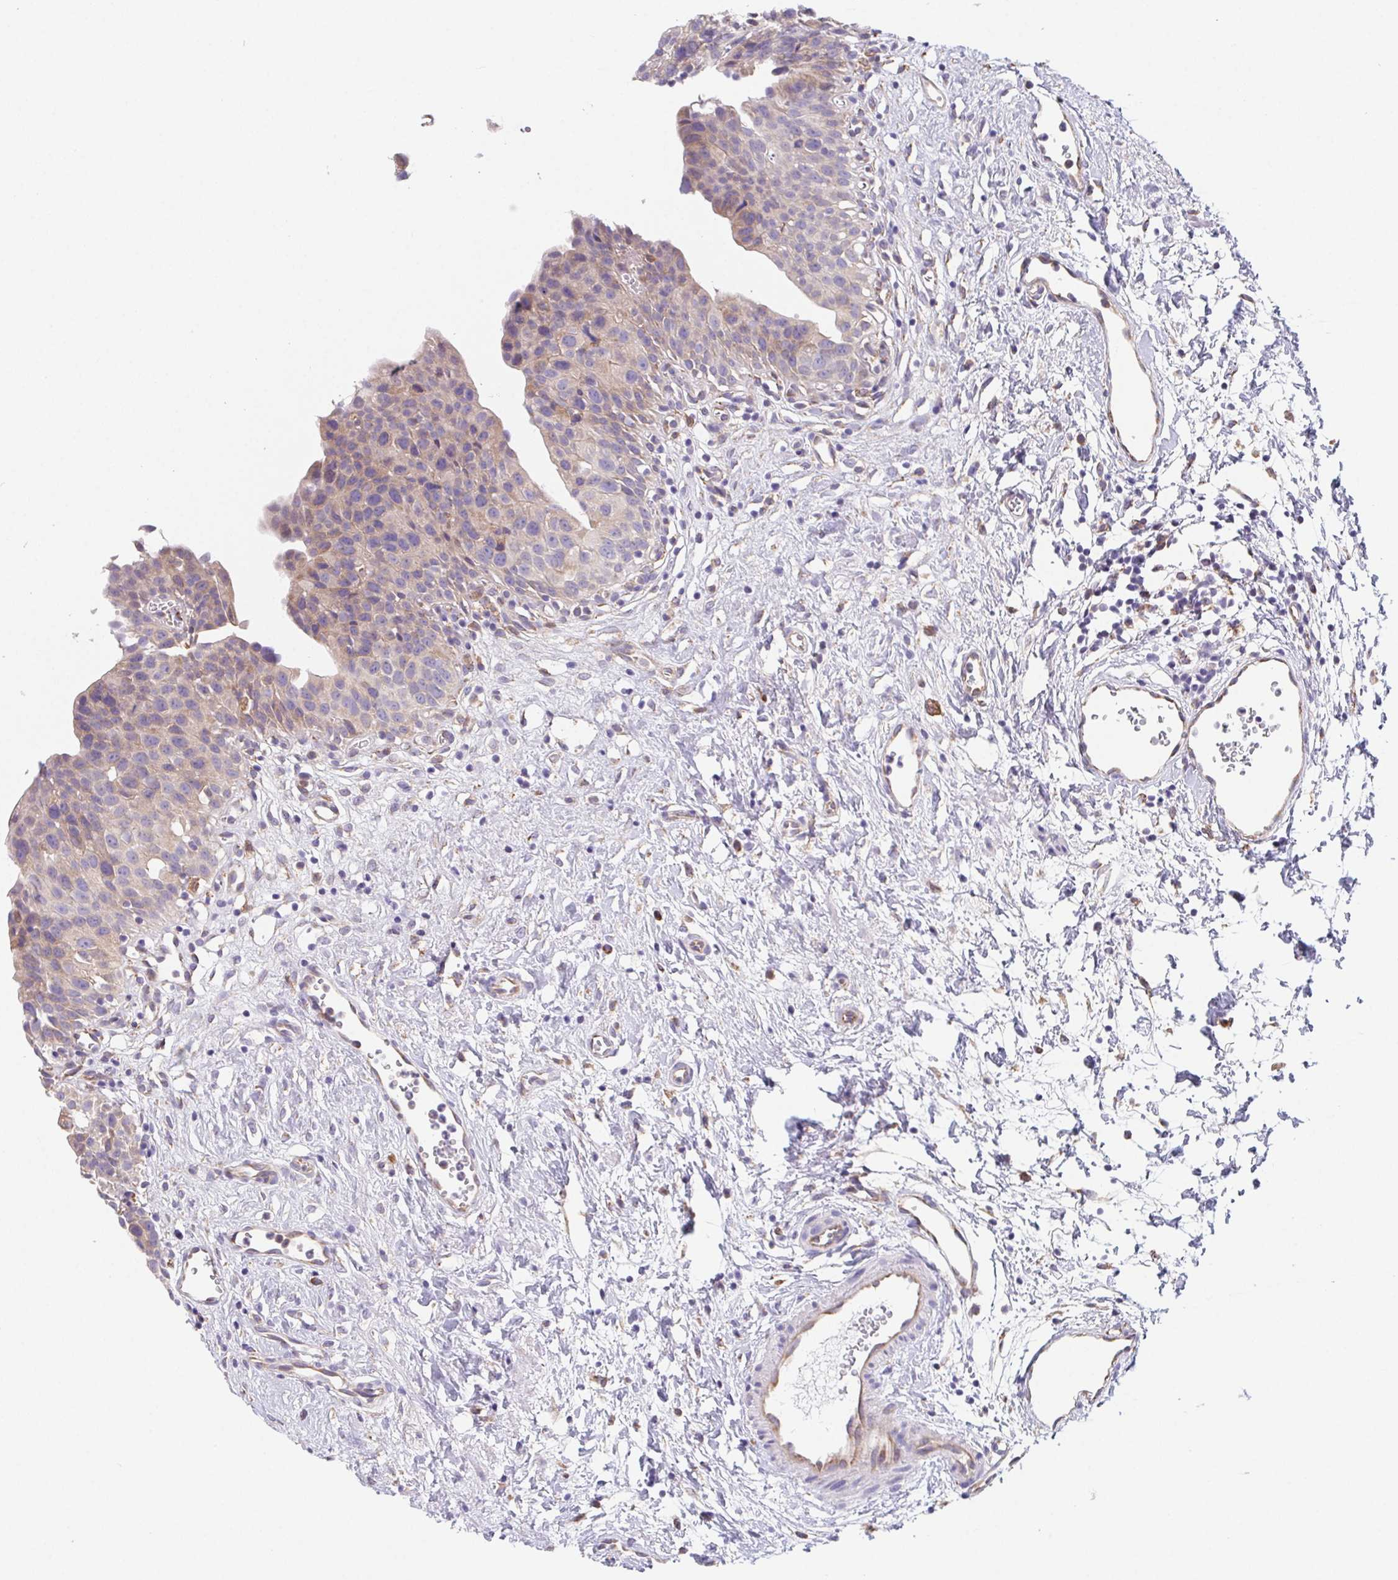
{"staining": {"intensity": "weak", "quantity": ">75%", "location": "cytoplasmic/membranous"}, "tissue": "urinary bladder", "cell_type": "Urothelial cells", "image_type": "normal", "snomed": [{"axis": "morphology", "description": "Normal tissue, NOS"}, {"axis": "topography", "description": "Urinary bladder"}], "caption": "Brown immunohistochemical staining in unremarkable human urinary bladder reveals weak cytoplasmic/membranous expression in approximately >75% of urothelial cells. (Stains: DAB (3,3'-diaminobenzidine) in brown, nuclei in blue, Microscopy: brightfield microscopy at high magnification).", "gene": "ADAM8", "patient": {"sex": "male", "age": 51}}